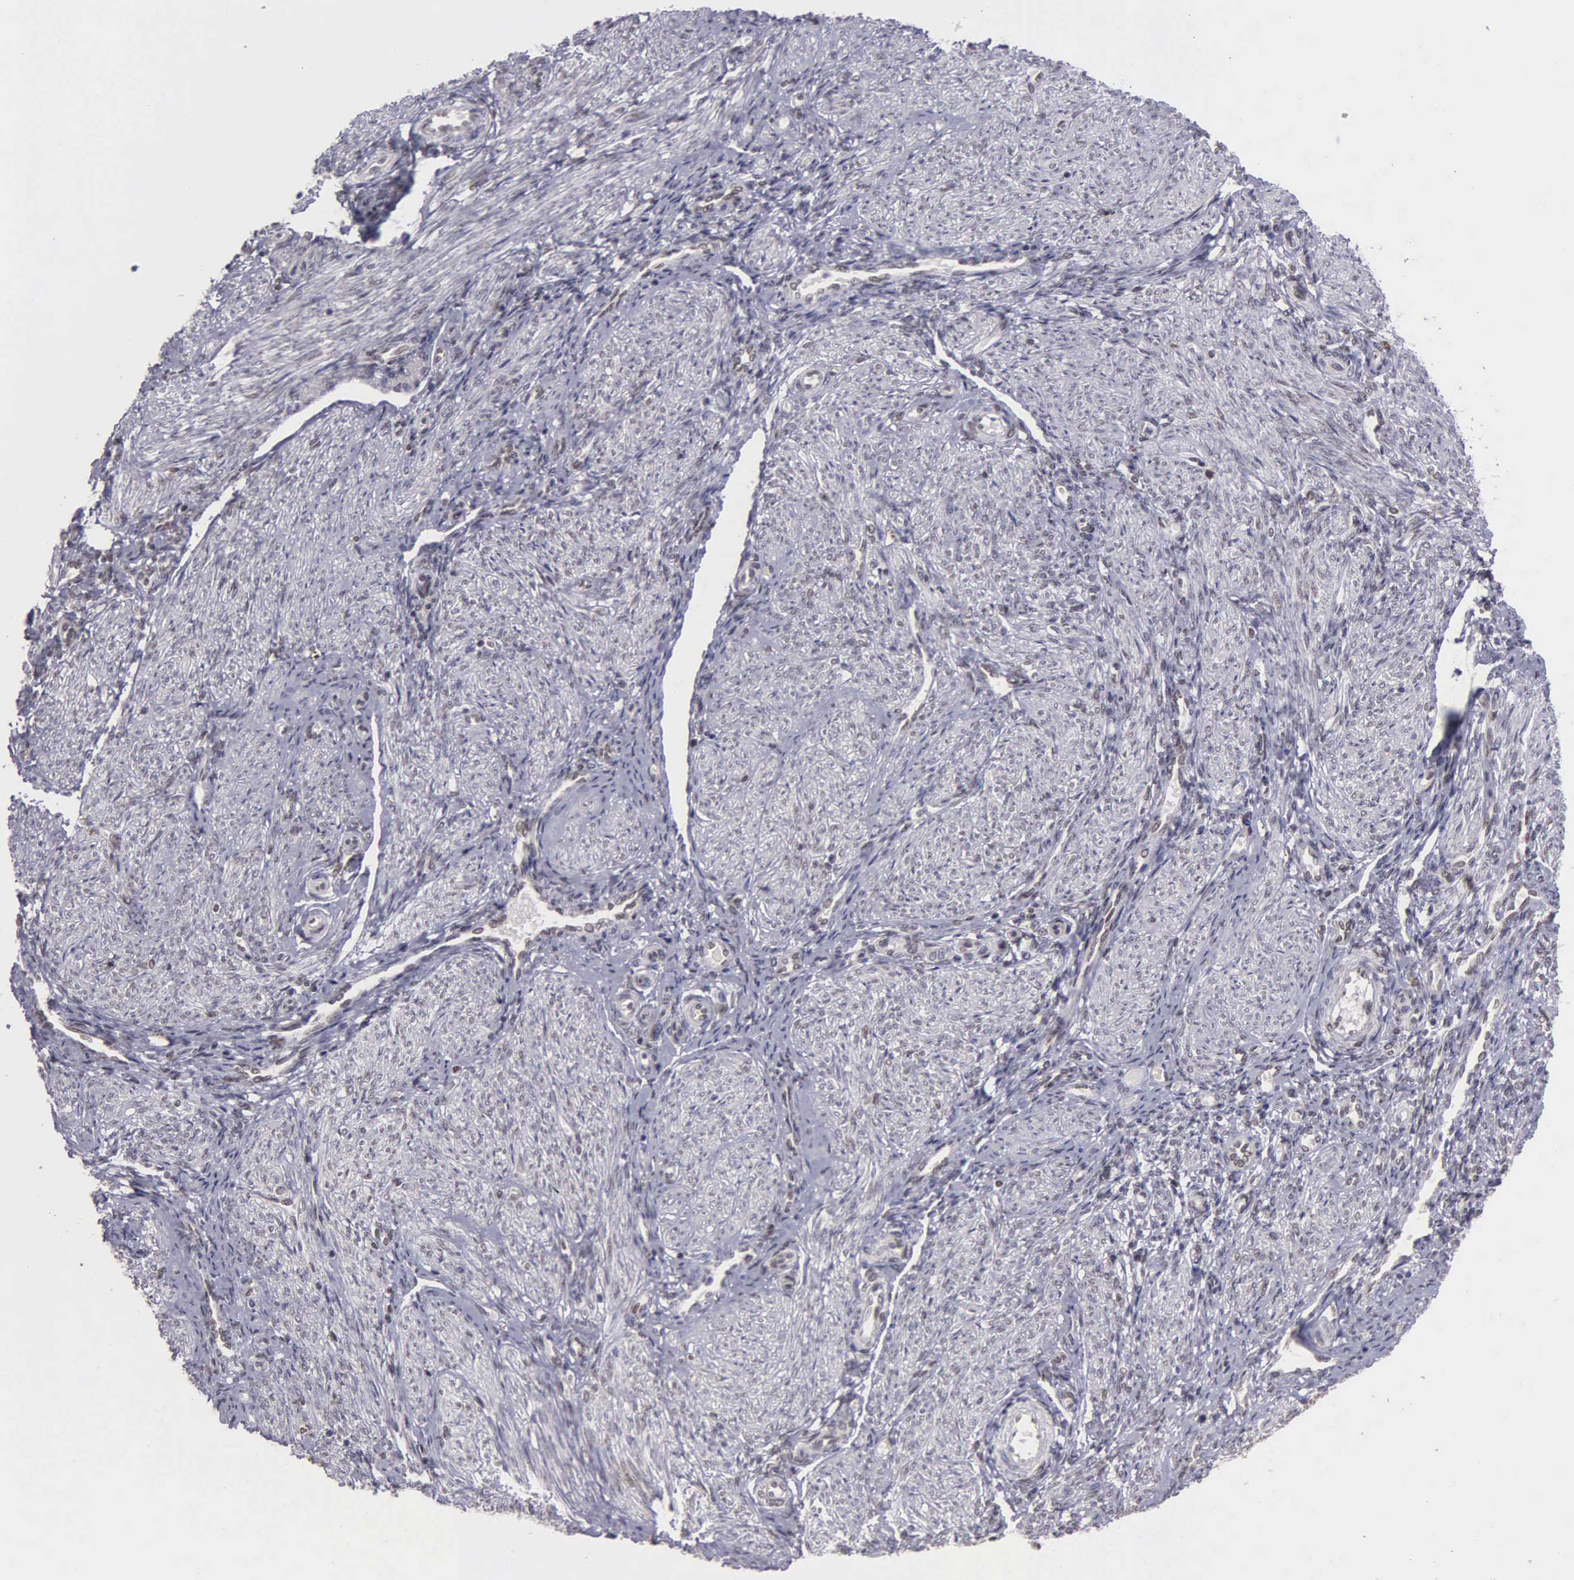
{"staining": {"intensity": "moderate", "quantity": "25%-75%", "location": "nuclear"}, "tissue": "endometrium", "cell_type": "Cells in endometrial stroma", "image_type": "normal", "snomed": [{"axis": "morphology", "description": "Normal tissue, NOS"}, {"axis": "topography", "description": "Endometrium"}], "caption": "Brown immunohistochemical staining in normal endometrium exhibits moderate nuclear expression in about 25%-75% of cells in endometrial stroma.", "gene": "UBR7", "patient": {"sex": "female", "age": 36}}